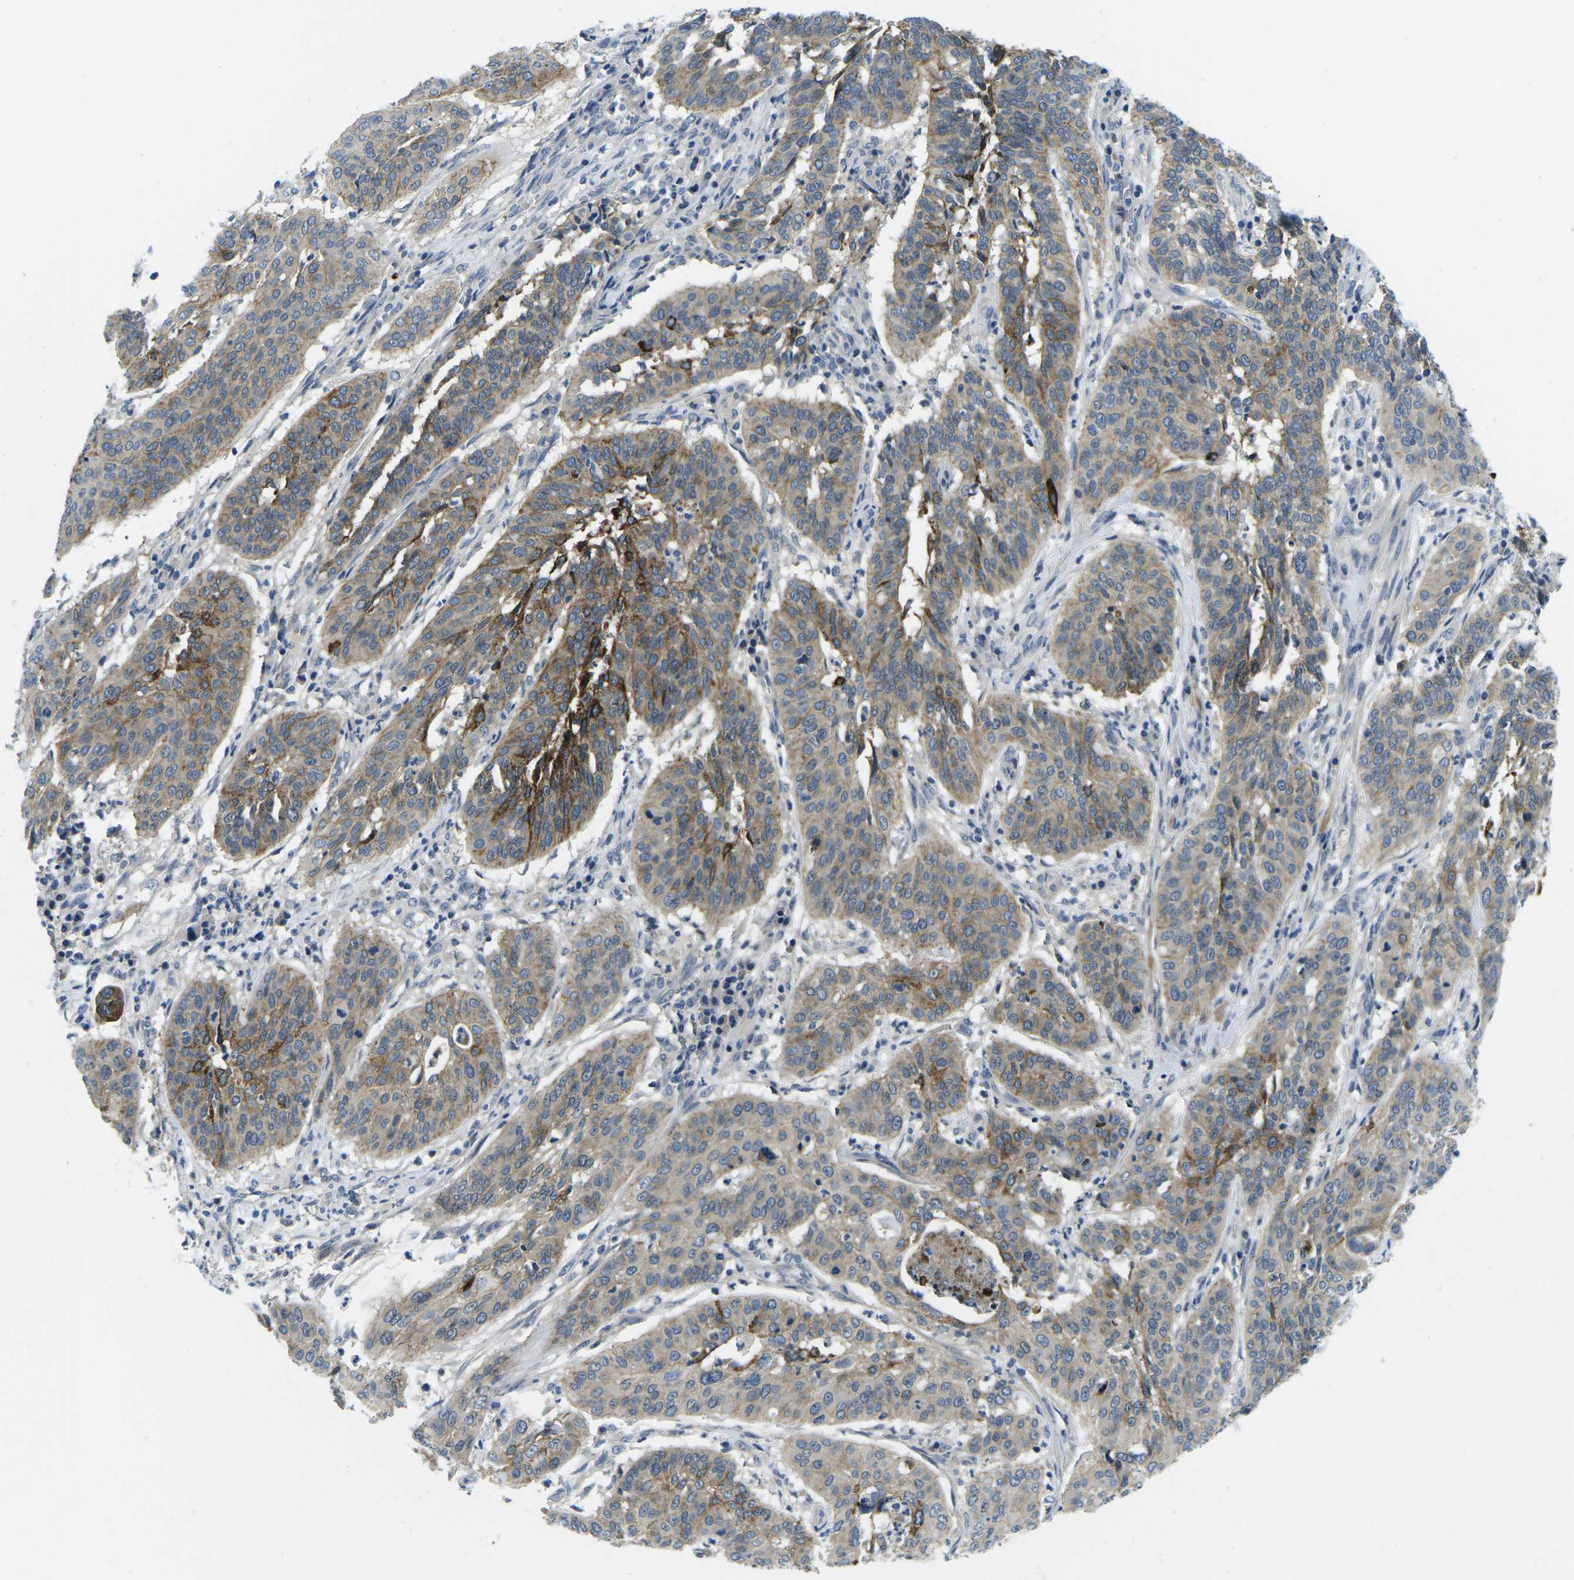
{"staining": {"intensity": "moderate", "quantity": ">75%", "location": "cytoplasmic/membranous"}, "tissue": "cervical cancer", "cell_type": "Tumor cells", "image_type": "cancer", "snomed": [{"axis": "morphology", "description": "Normal tissue, NOS"}, {"axis": "morphology", "description": "Squamous cell carcinoma, NOS"}, {"axis": "topography", "description": "Cervix"}], "caption": "Immunohistochemistry (IHC) (DAB (3,3'-diaminobenzidine)) staining of cervical squamous cell carcinoma displays moderate cytoplasmic/membranous protein positivity in about >75% of tumor cells.", "gene": "CTNND1", "patient": {"sex": "female", "age": 39}}